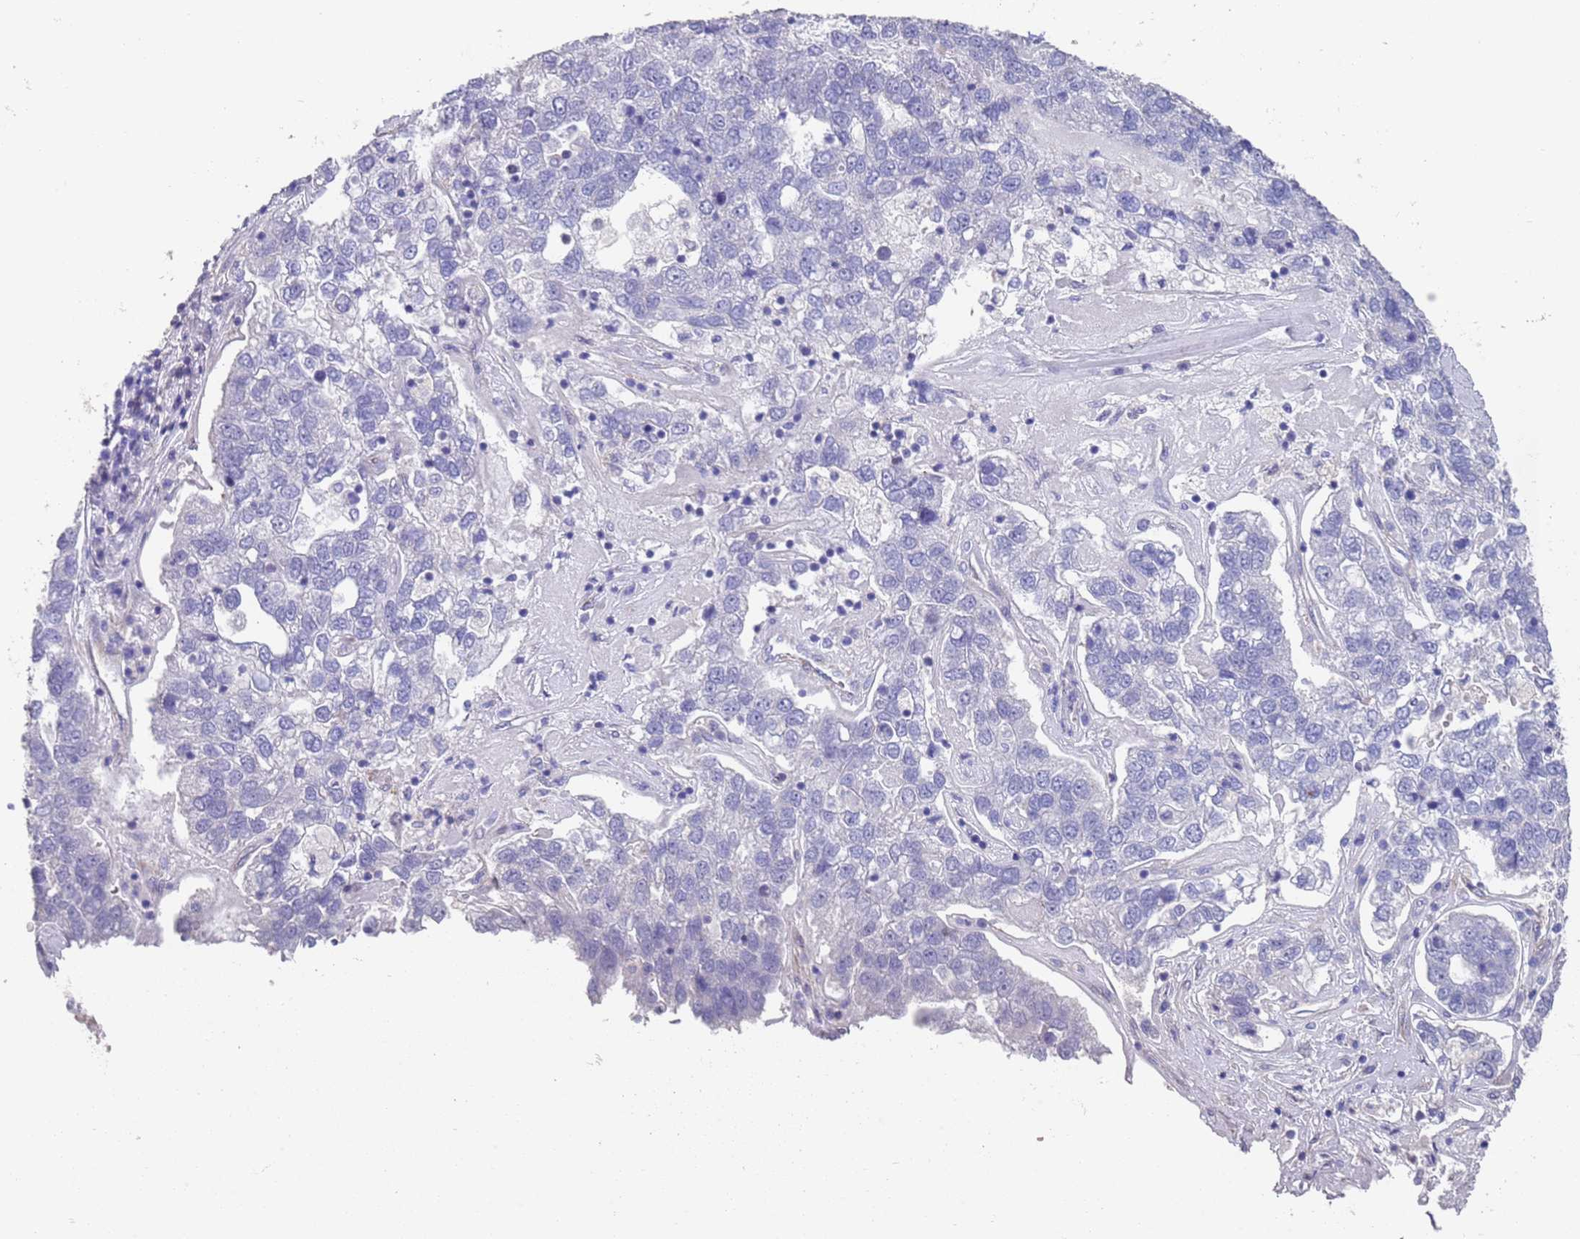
{"staining": {"intensity": "negative", "quantity": "none", "location": "none"}, "tissue": "pancreatic cancer", "cell_type": "Tumor cells", "image_type": "cancer", "snomed": [{"axis": "morphology", "description": "Adenocarcinoma, NOS"}, {"axis": "topography", "description": "Pancreas"}], "caption": "Protein analysis of pancreatic adenocarcinoma displays no significant expression in tumor cells. The staining is performed using DAB (3,3'-diaminobenzidine) brown chromogen with nuclei counter-stained in using hematoxylin.", "gene": "ANK2", "patient": {"sex": "female", "age": 61}}